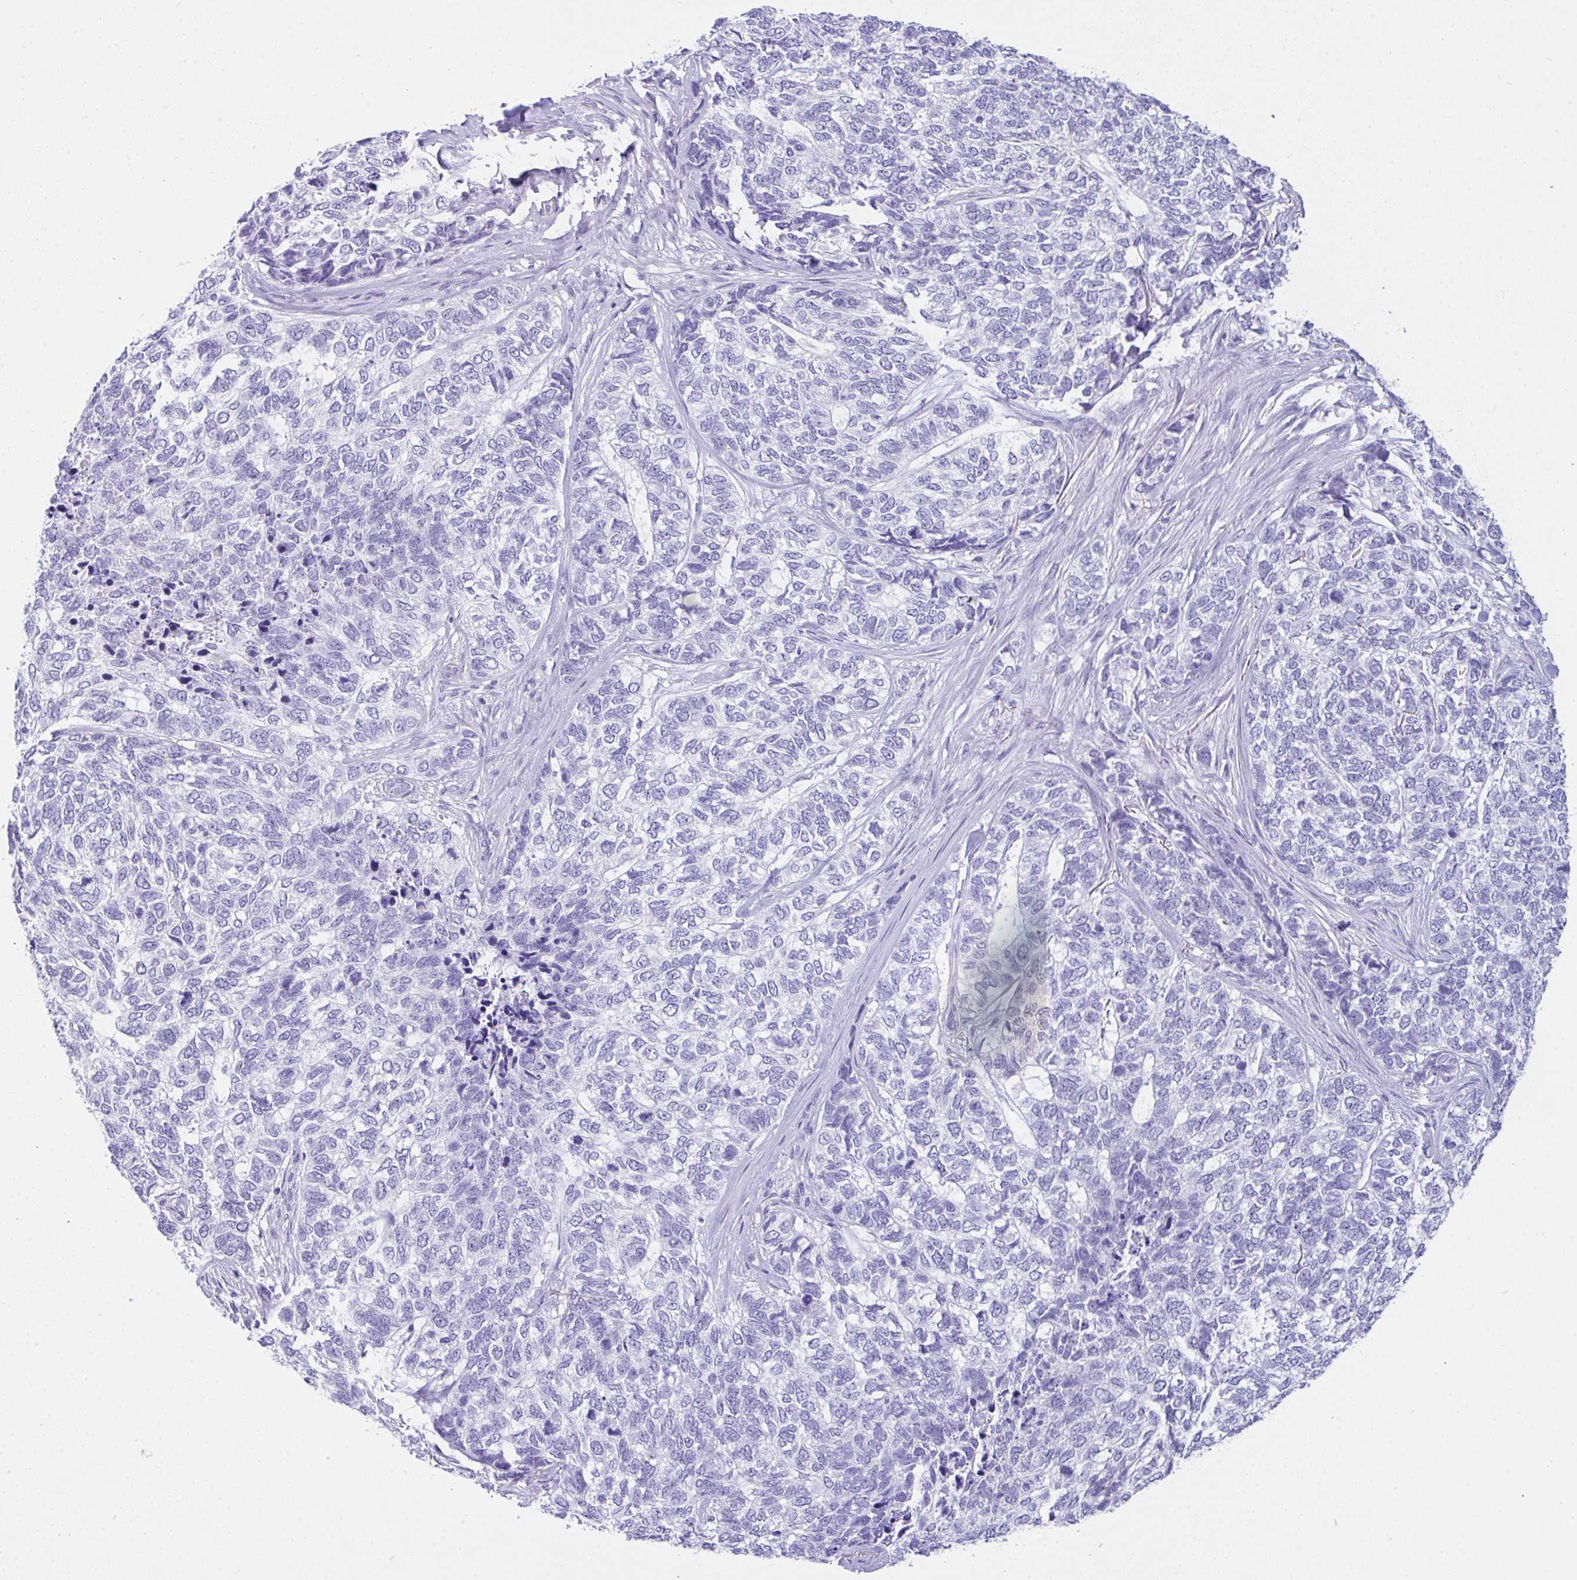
{"staining": {"intensity": "negative", "quantity": "none", "location": "none"}, "tissue": "skin cancer", "cell_type": "Tumor cells", "image_type": "cancer", "snomed": [{"axis": "morphology", "description": "Basal cell carcinoma"}, {"axis": "topography", "description": "Skin"}], "caption": "The histopathology image reveals no staining of tumor cells in skin basal cell carcinoma.", "gene": "NDUFAF8", "patient": {"sex": "female", "age": 65}}